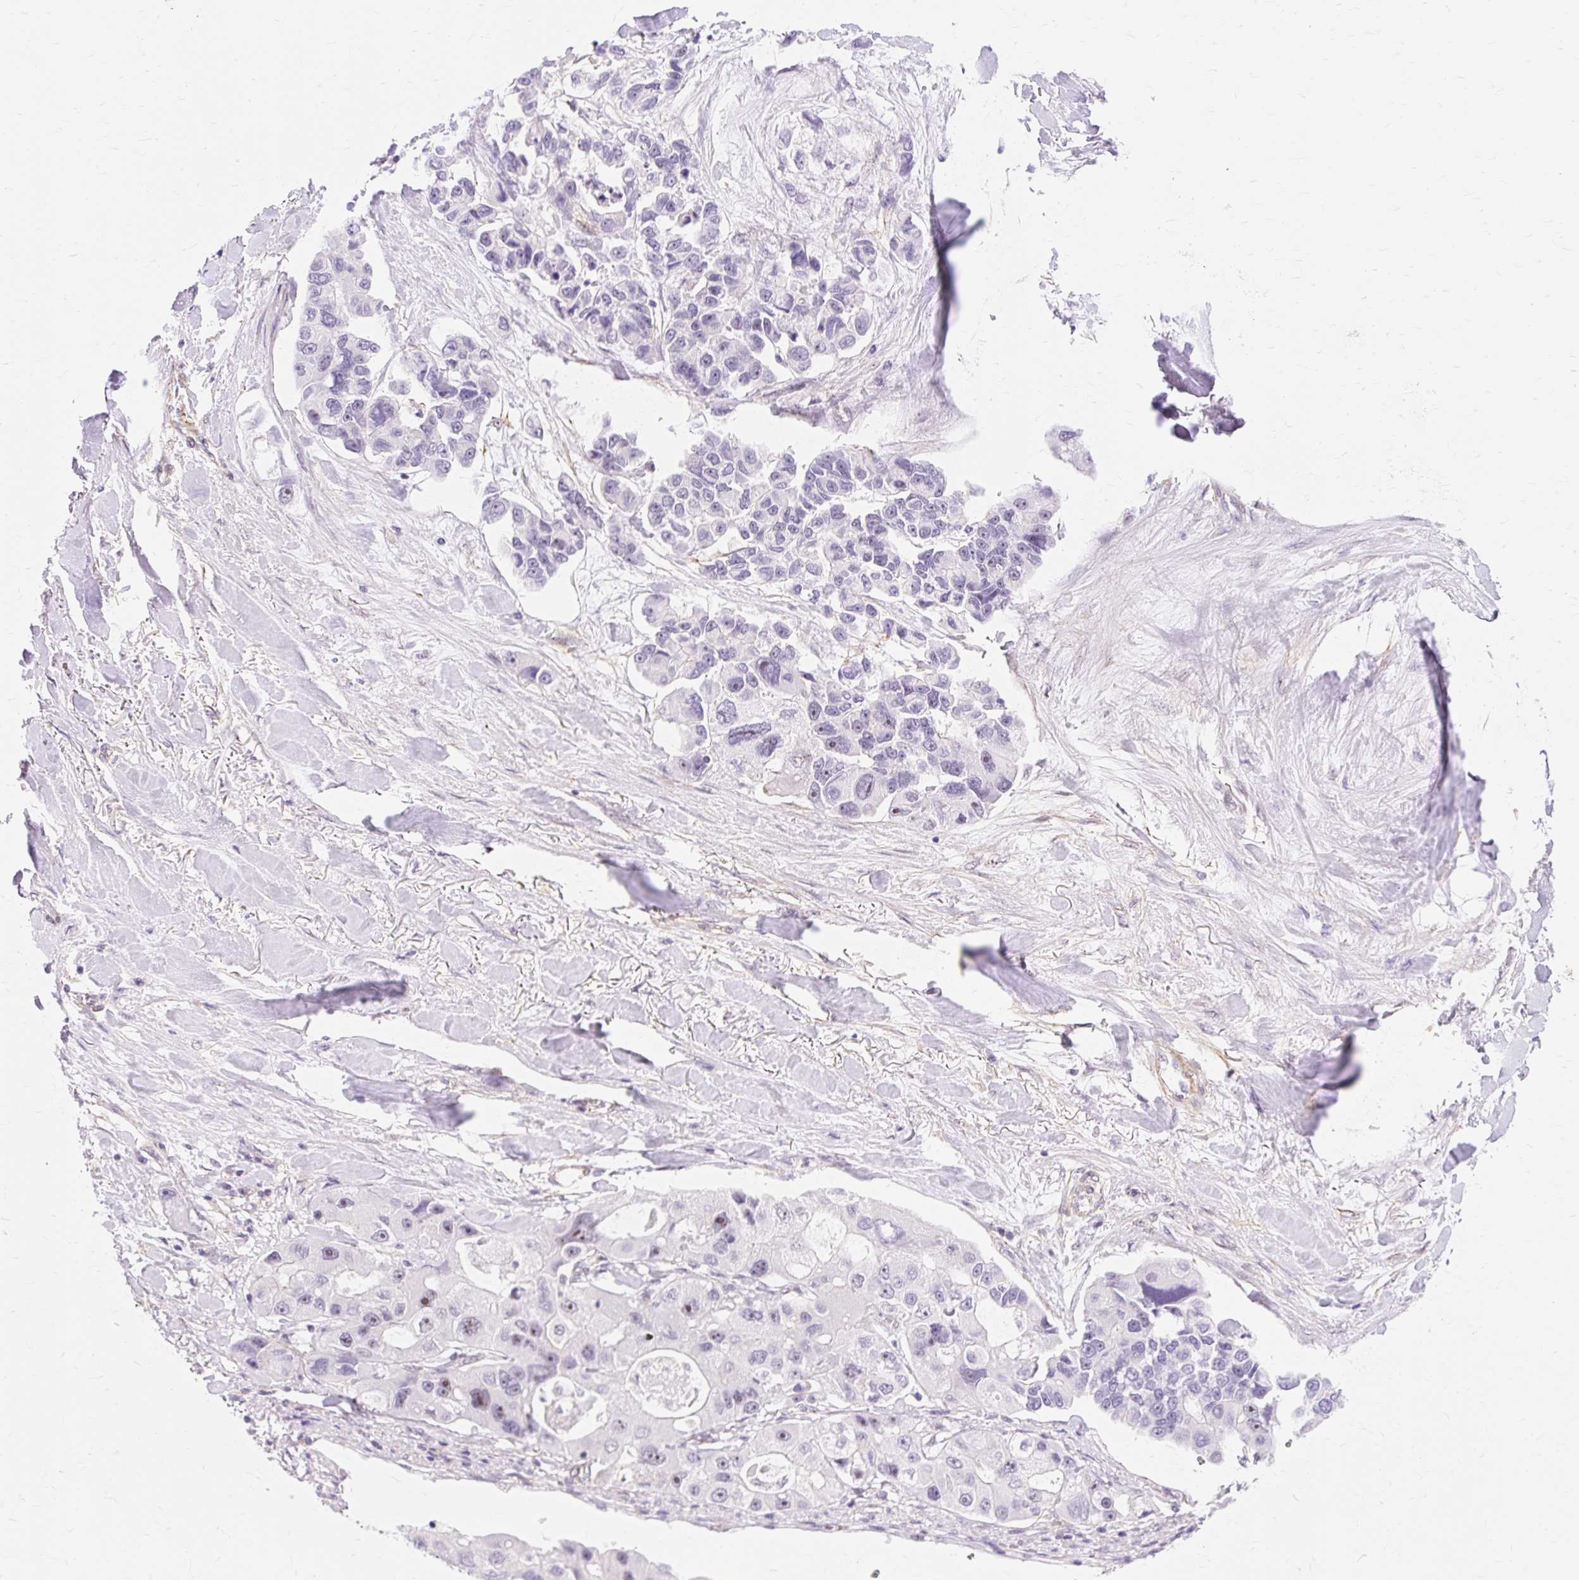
{"staining": {"intensity": "moderate", "quantity": "<25%", "location": "nuclear"}, "tissue": "lung cancer", "cell_type": "Tumor cells", "image_type": "cancer", "snomed": [{"axis": "morphology", "description": "Adenocarcinoma, NOS"}, {"axis": "topography", "description": "Lung"}], "caption": "Protein staining of lung adenocarcinoma tissue reveals moderate nuclear staining in approximately <25% of tumor cells. (IHC, brightfield microscopy, high magnification).", "gene": "OBP2A", "patient": {"sex": "female", "age": 54}}